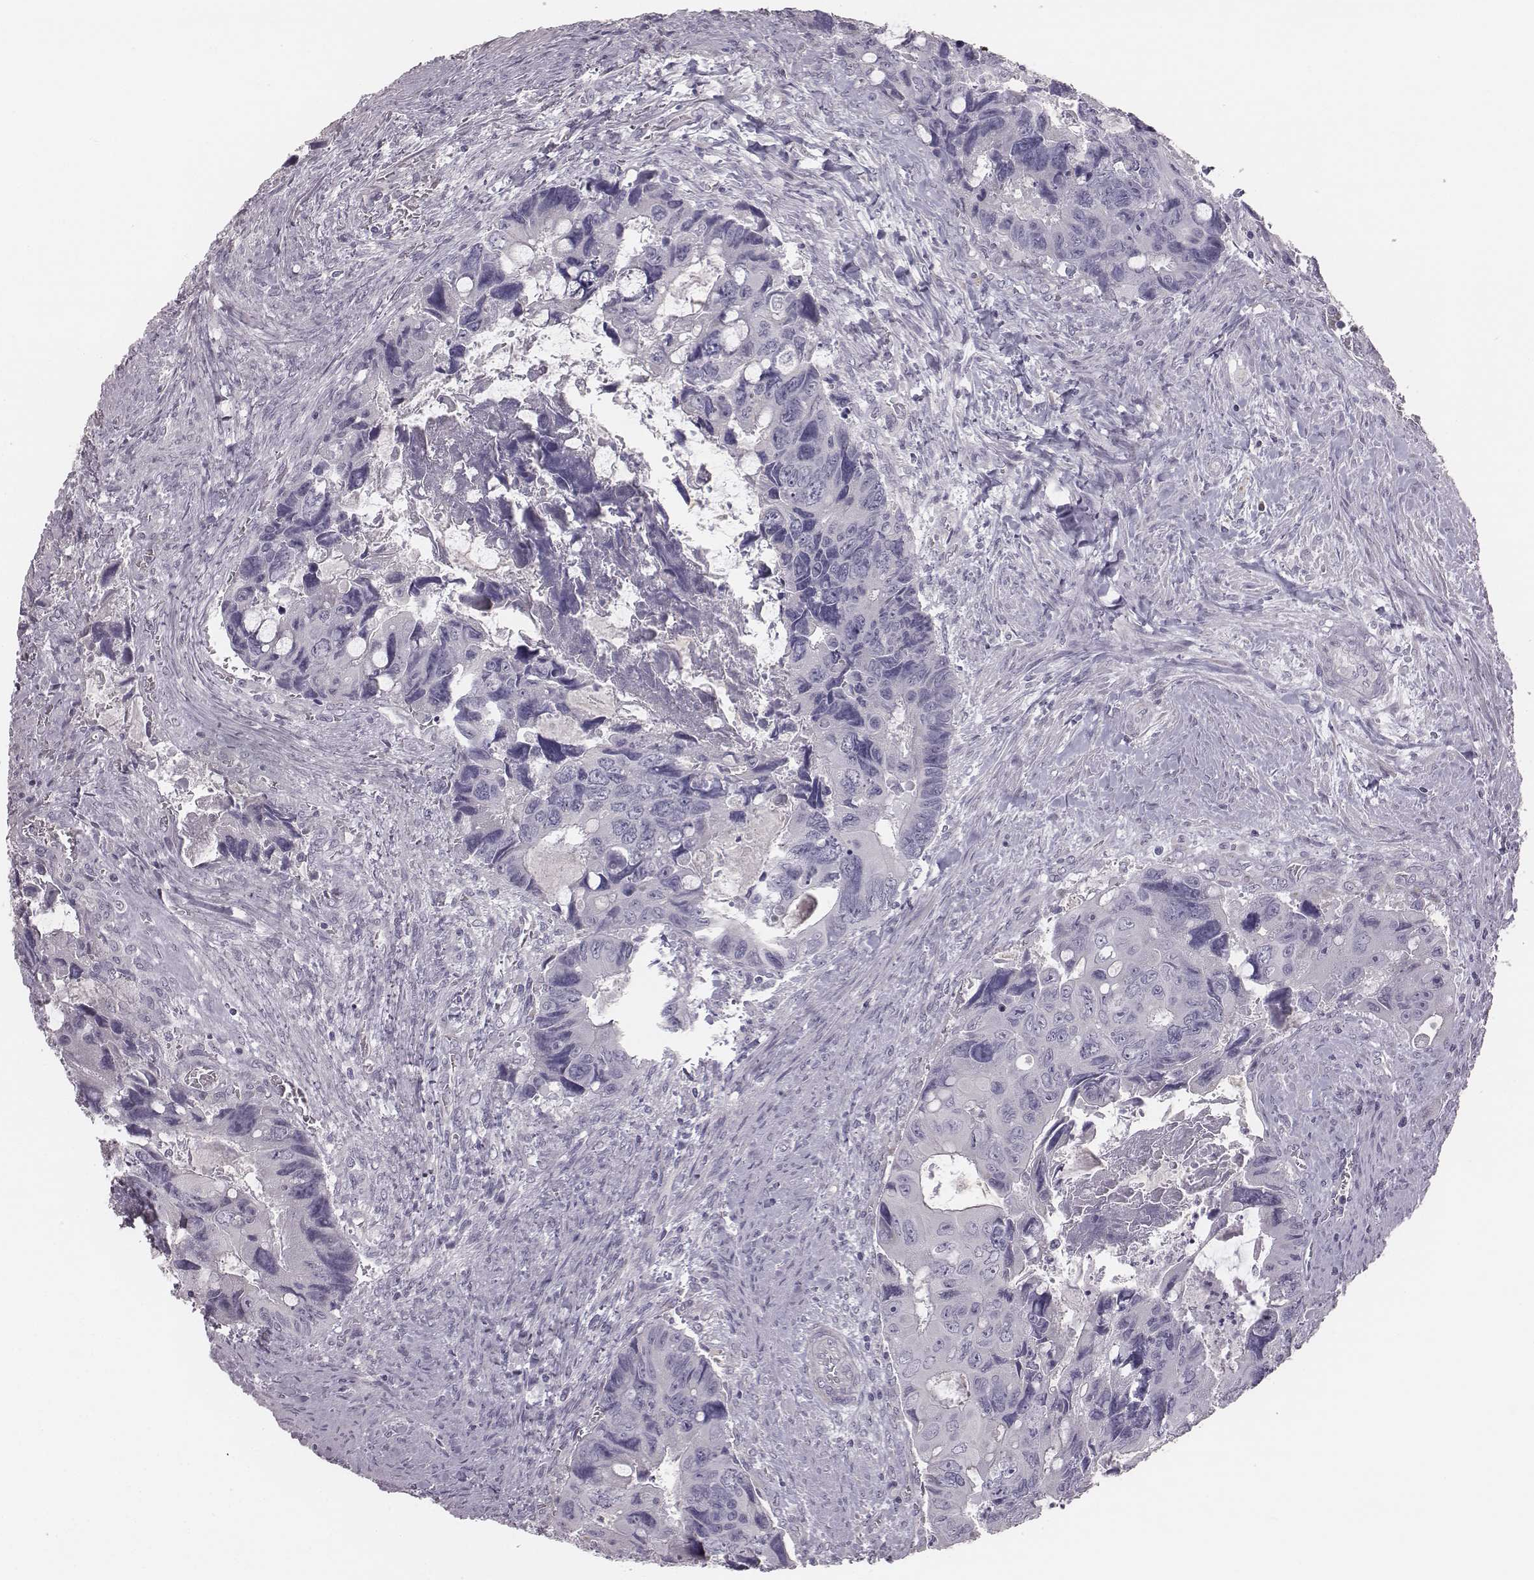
{"staining": {"intensity": "negative", "quantity": "none", "location": "none"}, "tissue": "colorectal cancer", "cell_type": "Tumor cells", "image_type": "cancer", "snomed": [{"axis": "morphology", "description": "Adenocarcinoma, NOS"}, {"axis": "topography", "description": "Rectum"}], "caption": "An immunohistochemistry photomicrograph of colorectal cancer (adenocarcinoma) is shown. There is no staining in tumor cells of colorectal cancer (adenocarcinoma).", "gene": "C6orf58", "patient": {"sex": "male", "age": 62}}